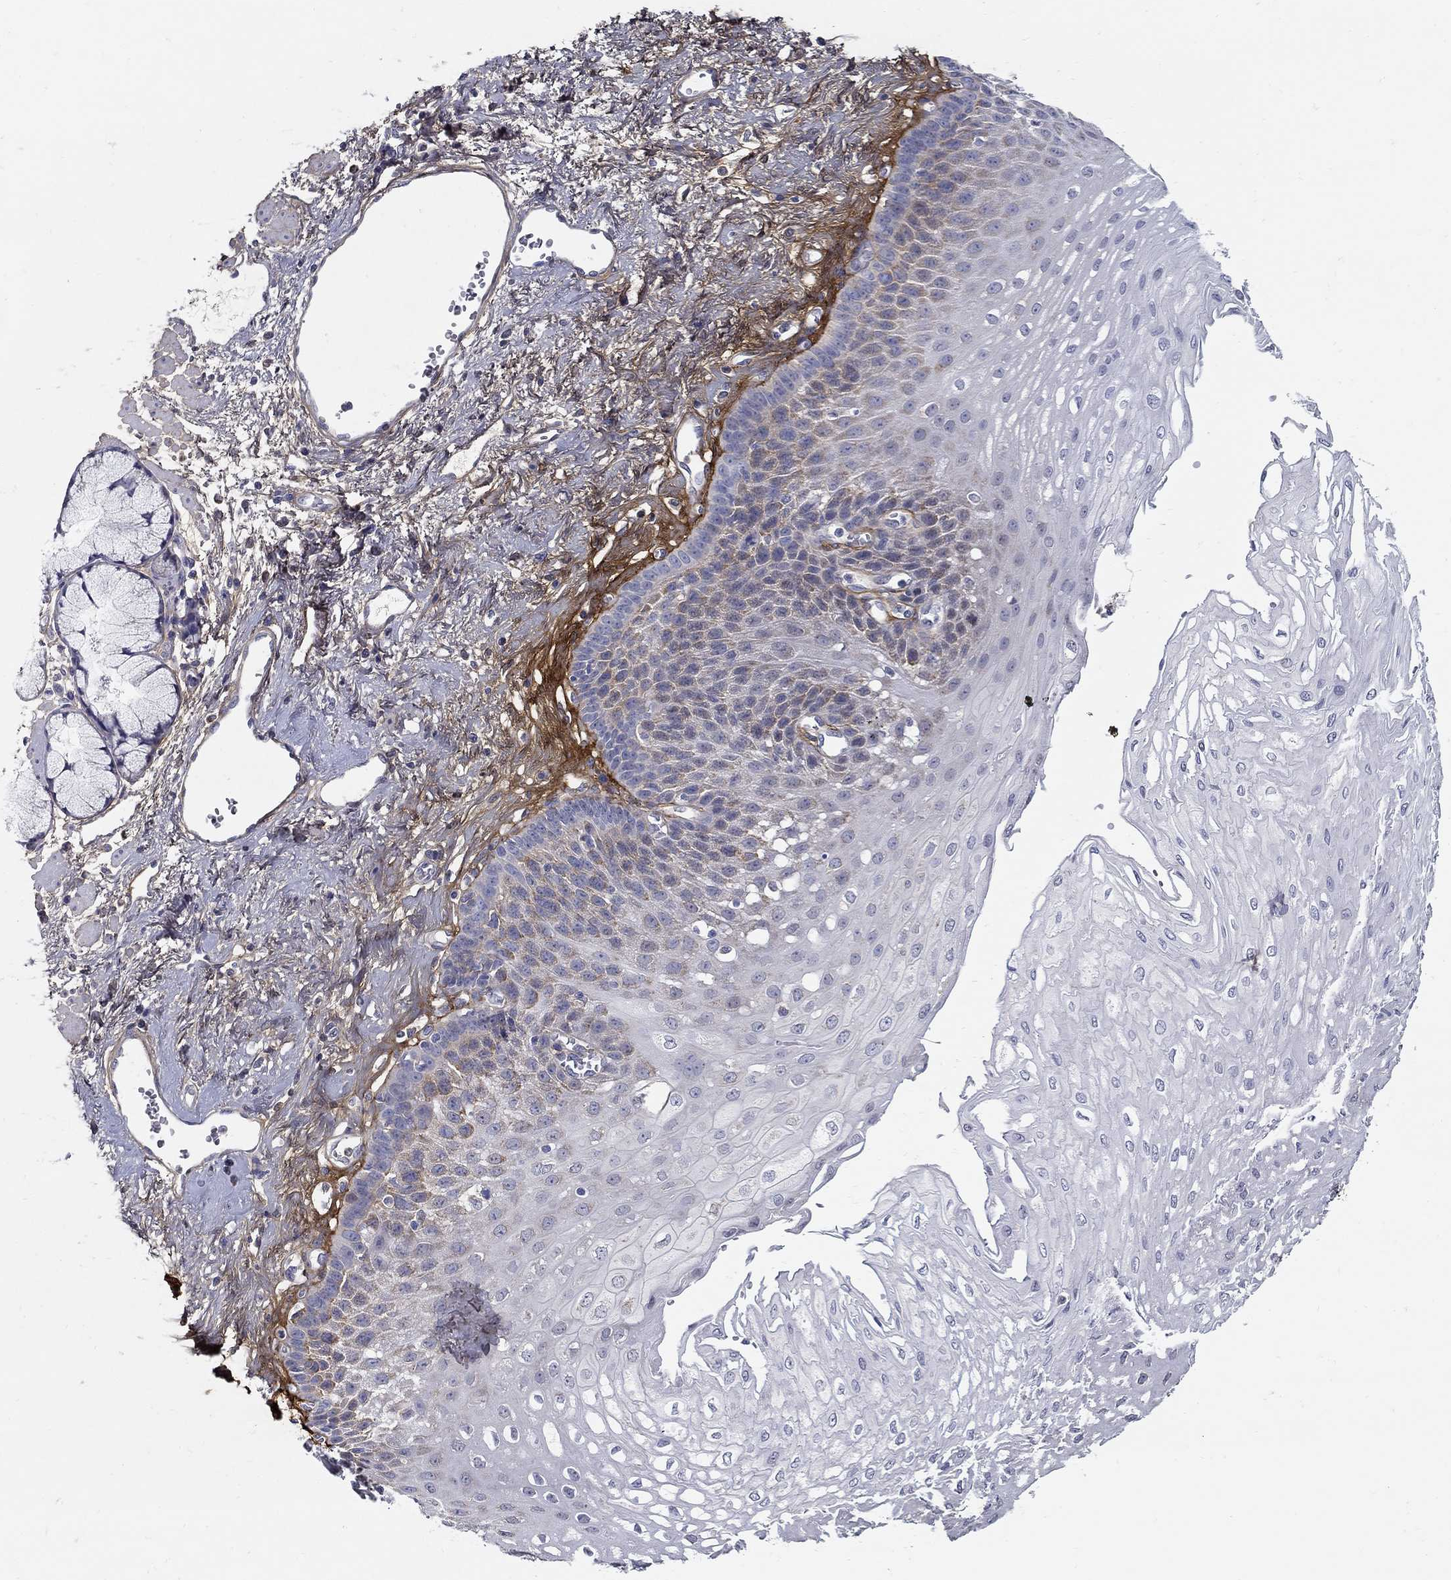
{"staining": {"intensity": "moderate", "quantity": "25%-75%", "location": "cytoplasmic/membranous"}, "tissue": "esophagus", "cell_type": "Squamous epithelial cells", "image_type": "normal", "snomed": [{"axis": "morphology", "description": "Normal tissue, NOS"}, {"axis": "topography", "description": "Esophagus"}], "caption": "Esophagus stained with IHC demonstrates moderate cytoplasmic/membranous expression in approximately 25%-75% of squamous epithelial cells.", "gene": "TGFBI", "patient": {"sex": "female", "age": 62}}